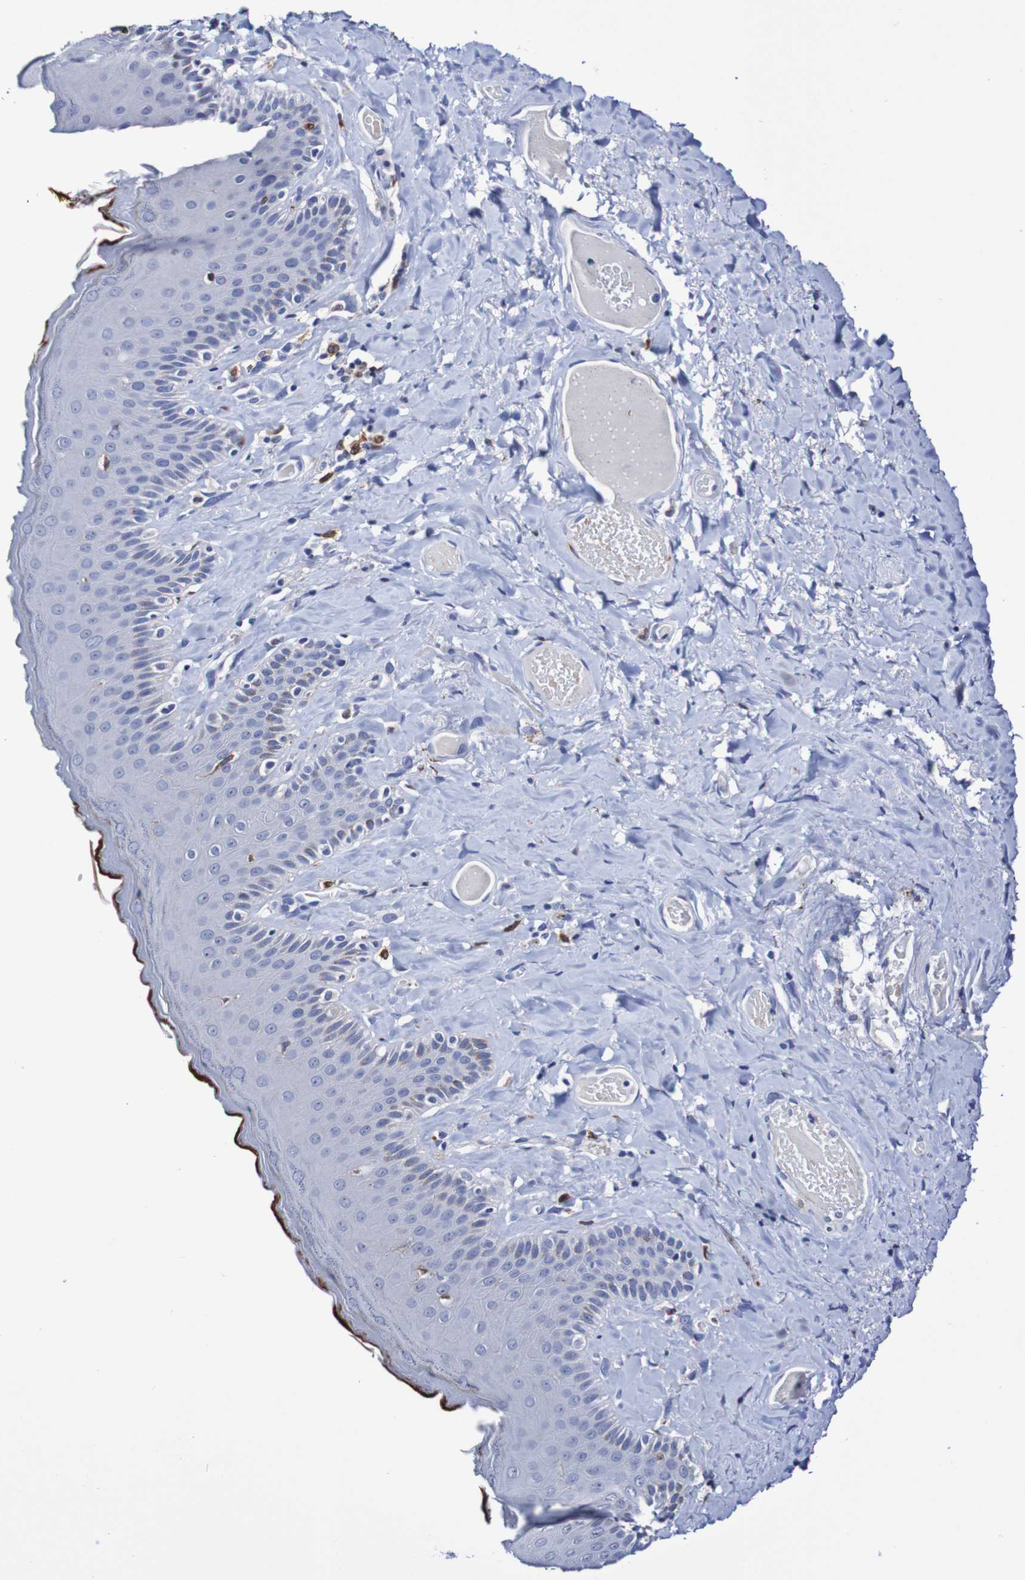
{"staining": {"intensity": "negative", "quantity": "none", "location": "none"}, "tissue": "skin", "cell_type": "Epidermal cells", "image_type": "normal", "snomed": [{"axis": "morphology", "description": "Normal tissue, NOS"}, {"axis": "topography", "description": "Anal"}], "caption": "This is a micrograph of IHC staining of unremarkable skin, which shows no staining in epidermal cells.", "gene": "SEZ6", "patient": {"sex": "male", "age": 69}}